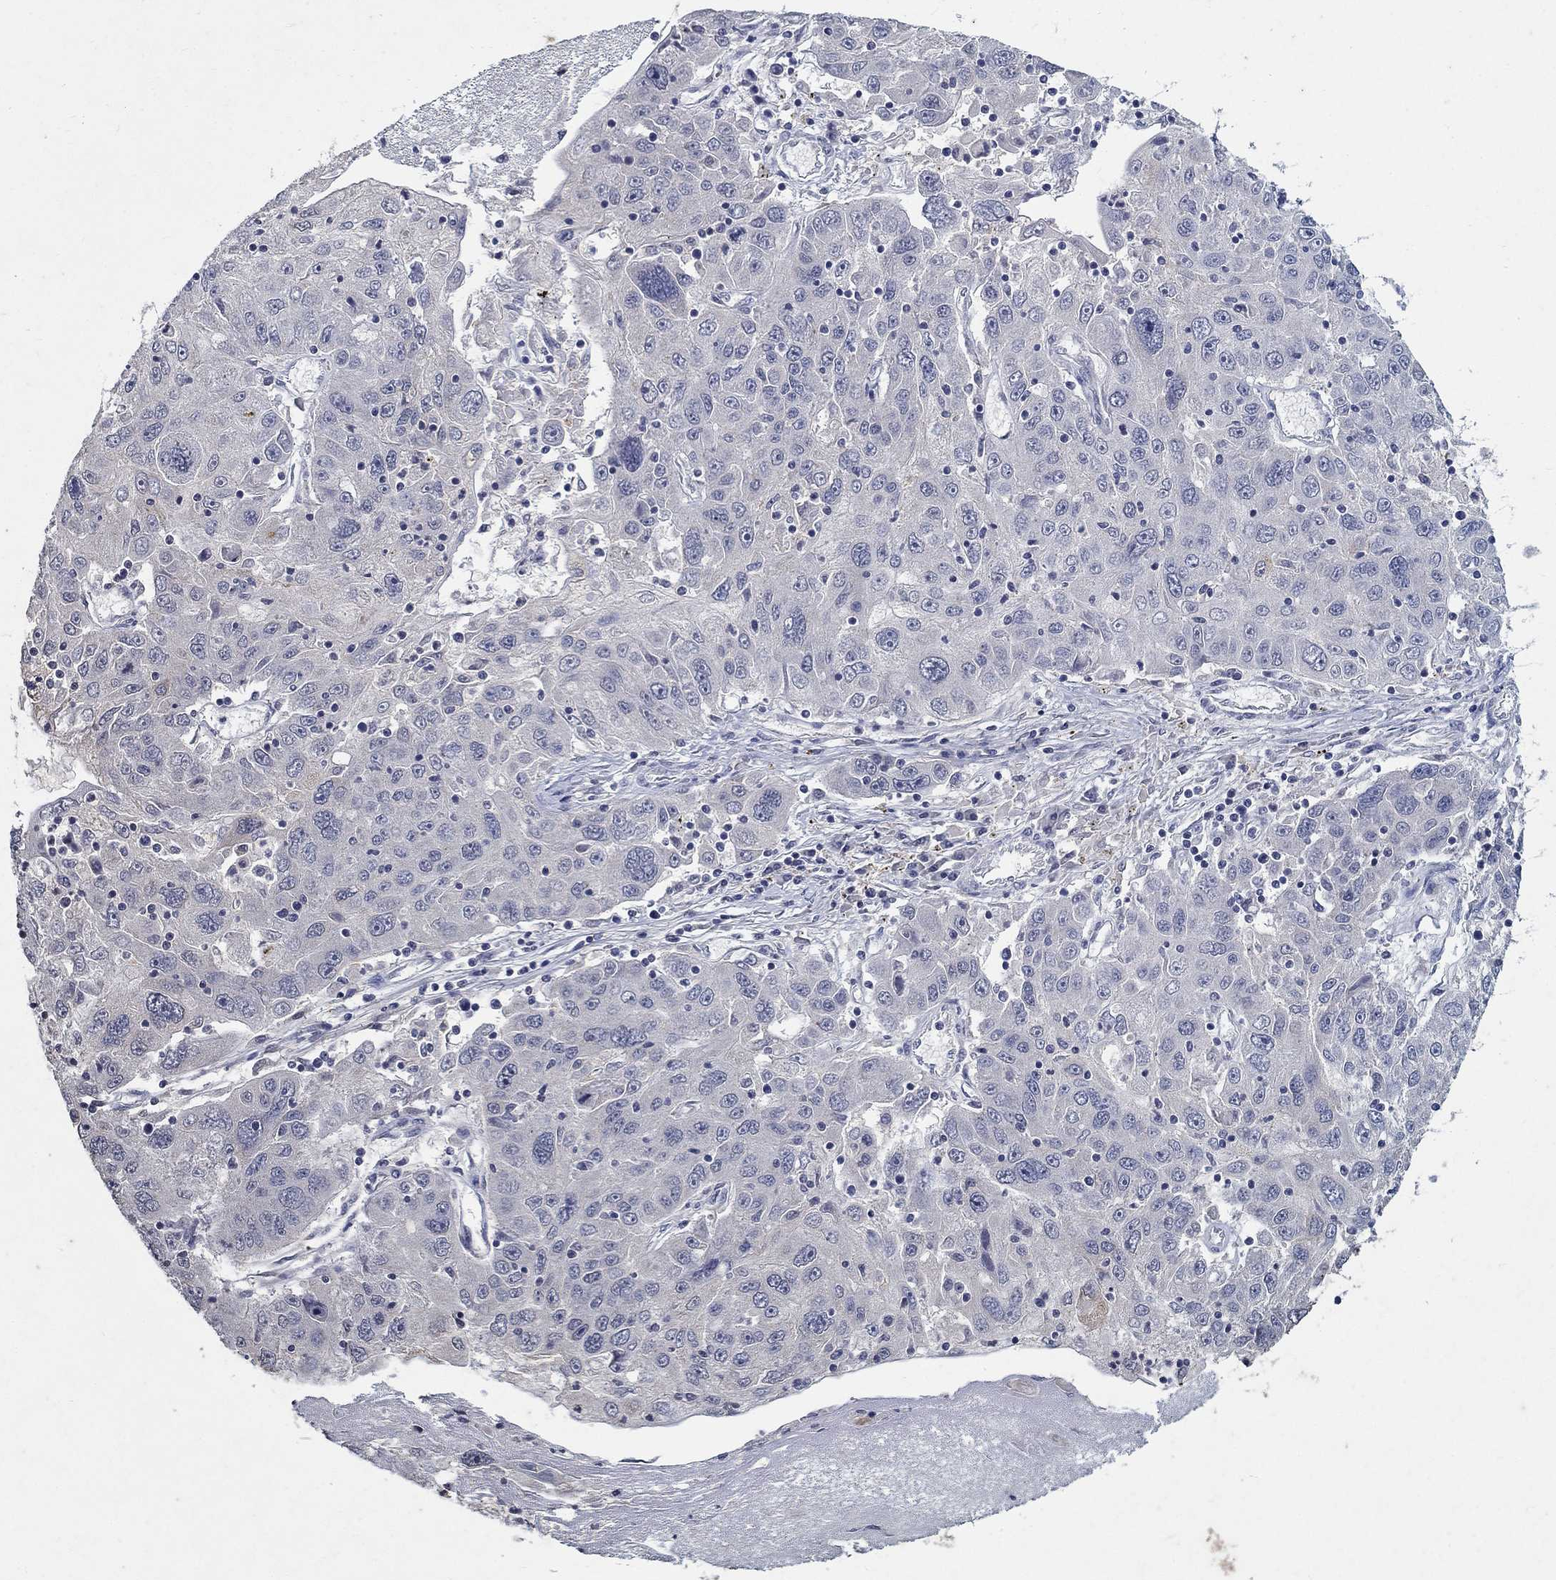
{"staining": {"intensity": "negative", "quantity": "none", "location": "none"}, "tissue": "stomach cancer", "cell_type": "Tumor cells", "image_type": "cancer", "snomed": [{"axis": "morphology", "description": "Adenocarcinoma, NOS"}, {"axis": "topography", "description": "Stomach"}], "caption": "Human stomach cancer (adenocarcinoma) stained for a protein using immunohistochemistry reveals no staining in tumor cells.", "gene": "PROZ", "patient": {"sex": "male", "age": 56}}